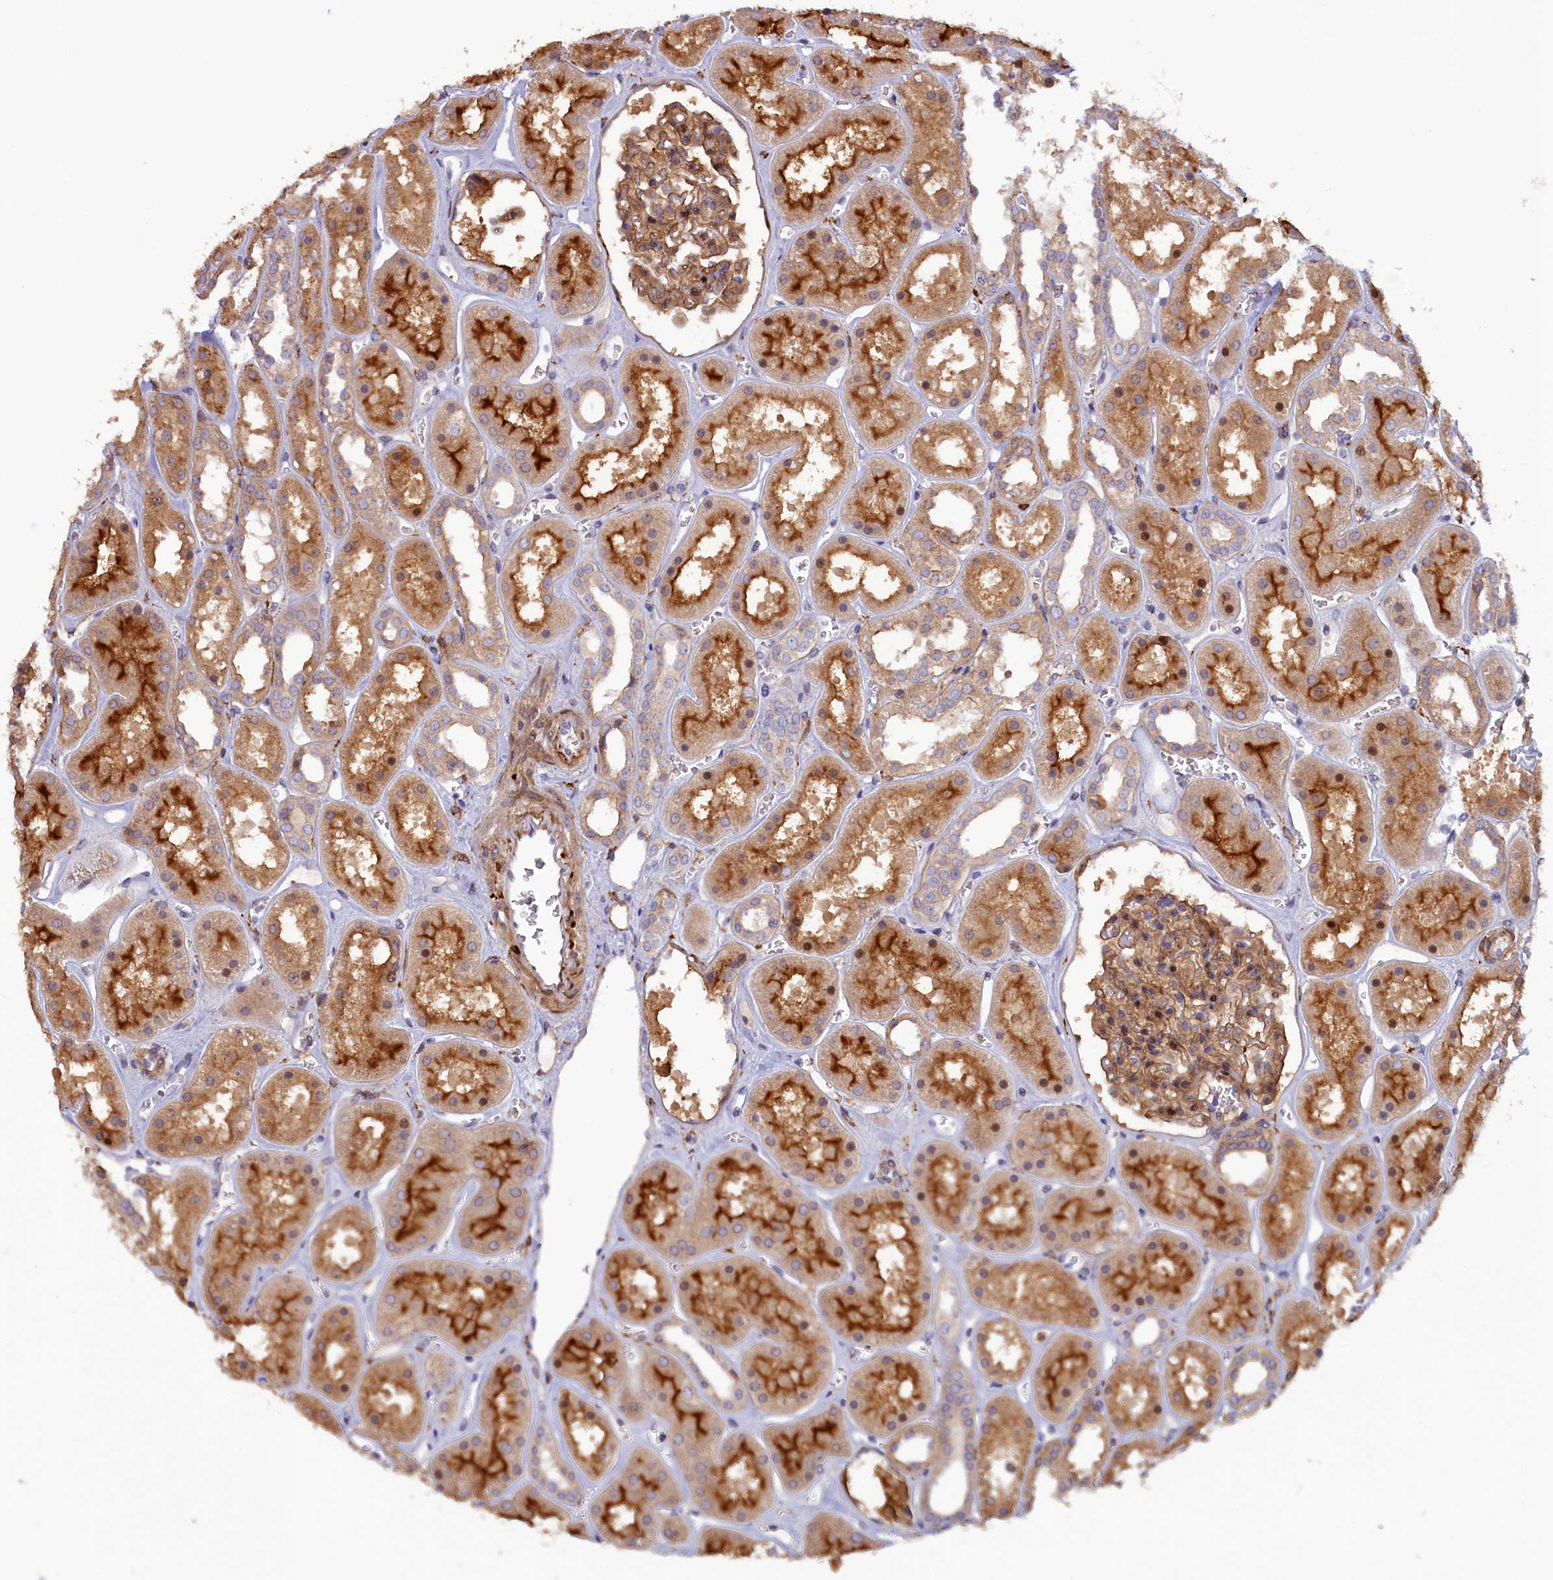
{"staining": {"intensity": "moderate", "quantity": ">75%", "location": "cytoplasmic/membranous"}, "tissue": "kidney", "cell_type": "Cells in glomeruli", "image_type": "normal", "snomed": [{"axis": "morphology", "description": "Normal tissue, NOS"}, {"axis": "topography", "description": "Kidney"}], "caption": "Immunohistochemical staining of unremarkable kidney exhibits >75% levels of moderate cytoplasmic/membranous protein positivity in about >75% of cells in glomeruli.", "gene": "FERMT1", "patient": {"sex": "female", "age": 41}}